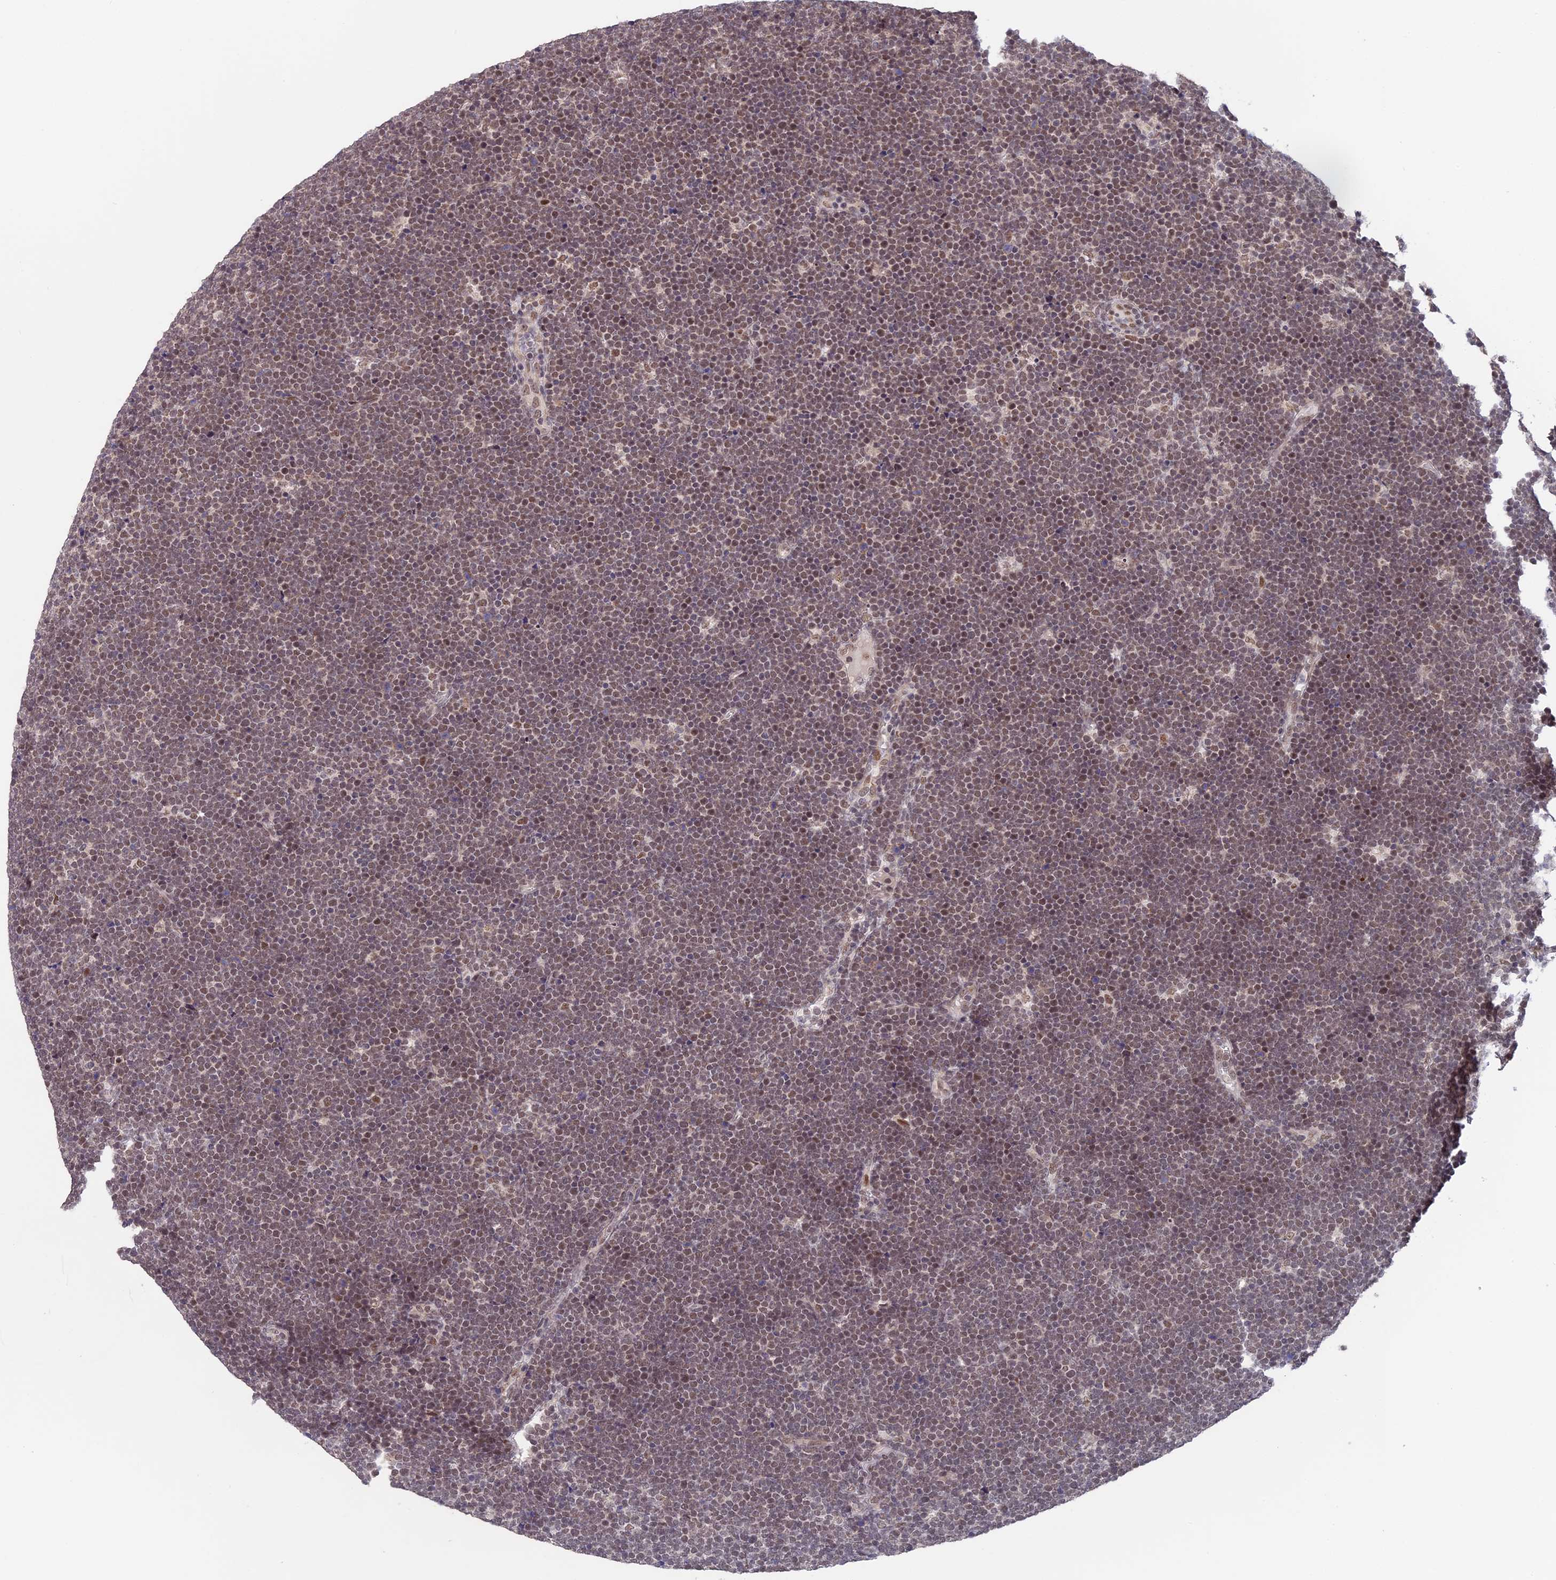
{"staining": {"intensity": "weak", "quantity": ">75%", "location": "nuclear"}, "tissue": "lymphoma", "cell_type": "Tumor cells", "image_type": "cancer", "snomed": [{"axis": "morphology", "description": "Malignant lymphoma, non-Hodgkin's type, High grade"}, {"axis": "topography", "description": "Lymph node"}], "caption": "Human lymphoma stained for a protein (brown) reveals weak nuclear positive expression in about >75% of tumor cells.", "gene": "POLR2C", "patient": {"sex": "male", "age": 13}}